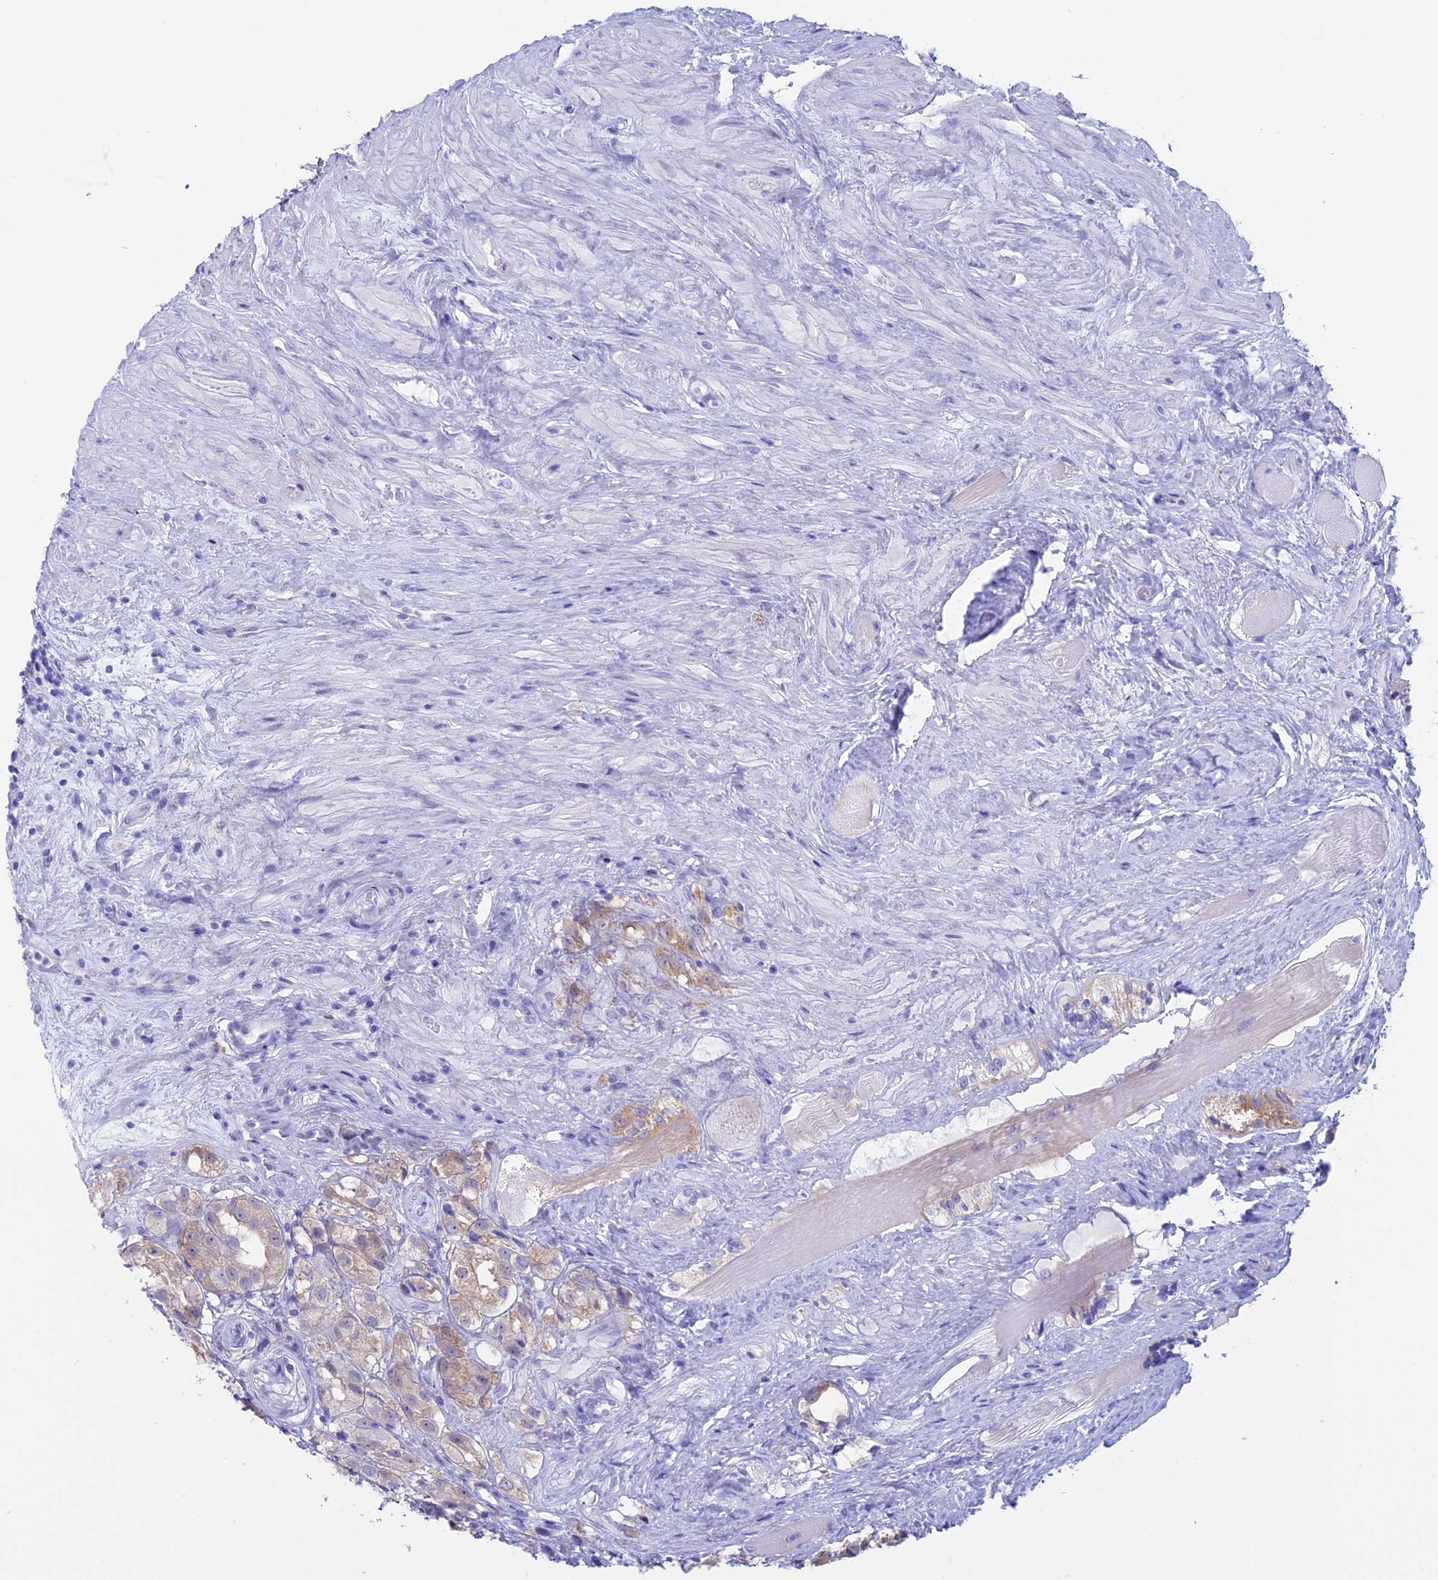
{"staining": {"intensity": "weak", "quantity": "25%-75%", "location": "cytoplasmic/membranous"}, "tissue": "prostate cancer", "cell_type": "Tumor cells", "image_type": "cancer", "snomed": [{"axis": "morphology", "description": "Adenocarcinoma, NOS"}, {"axis": "topography", "description": "Prostate"}], "caption": "This micrograph displays adenocarcinoma (prostate) stained with IHC to label a protein in brown. The cytoplasmic/membranous of tumor cells show weak positivity for the protein. Nuclei are counter-stained blue.", "gene": "LHFPL2", "patient": {"sex": "male", "age": 79}}